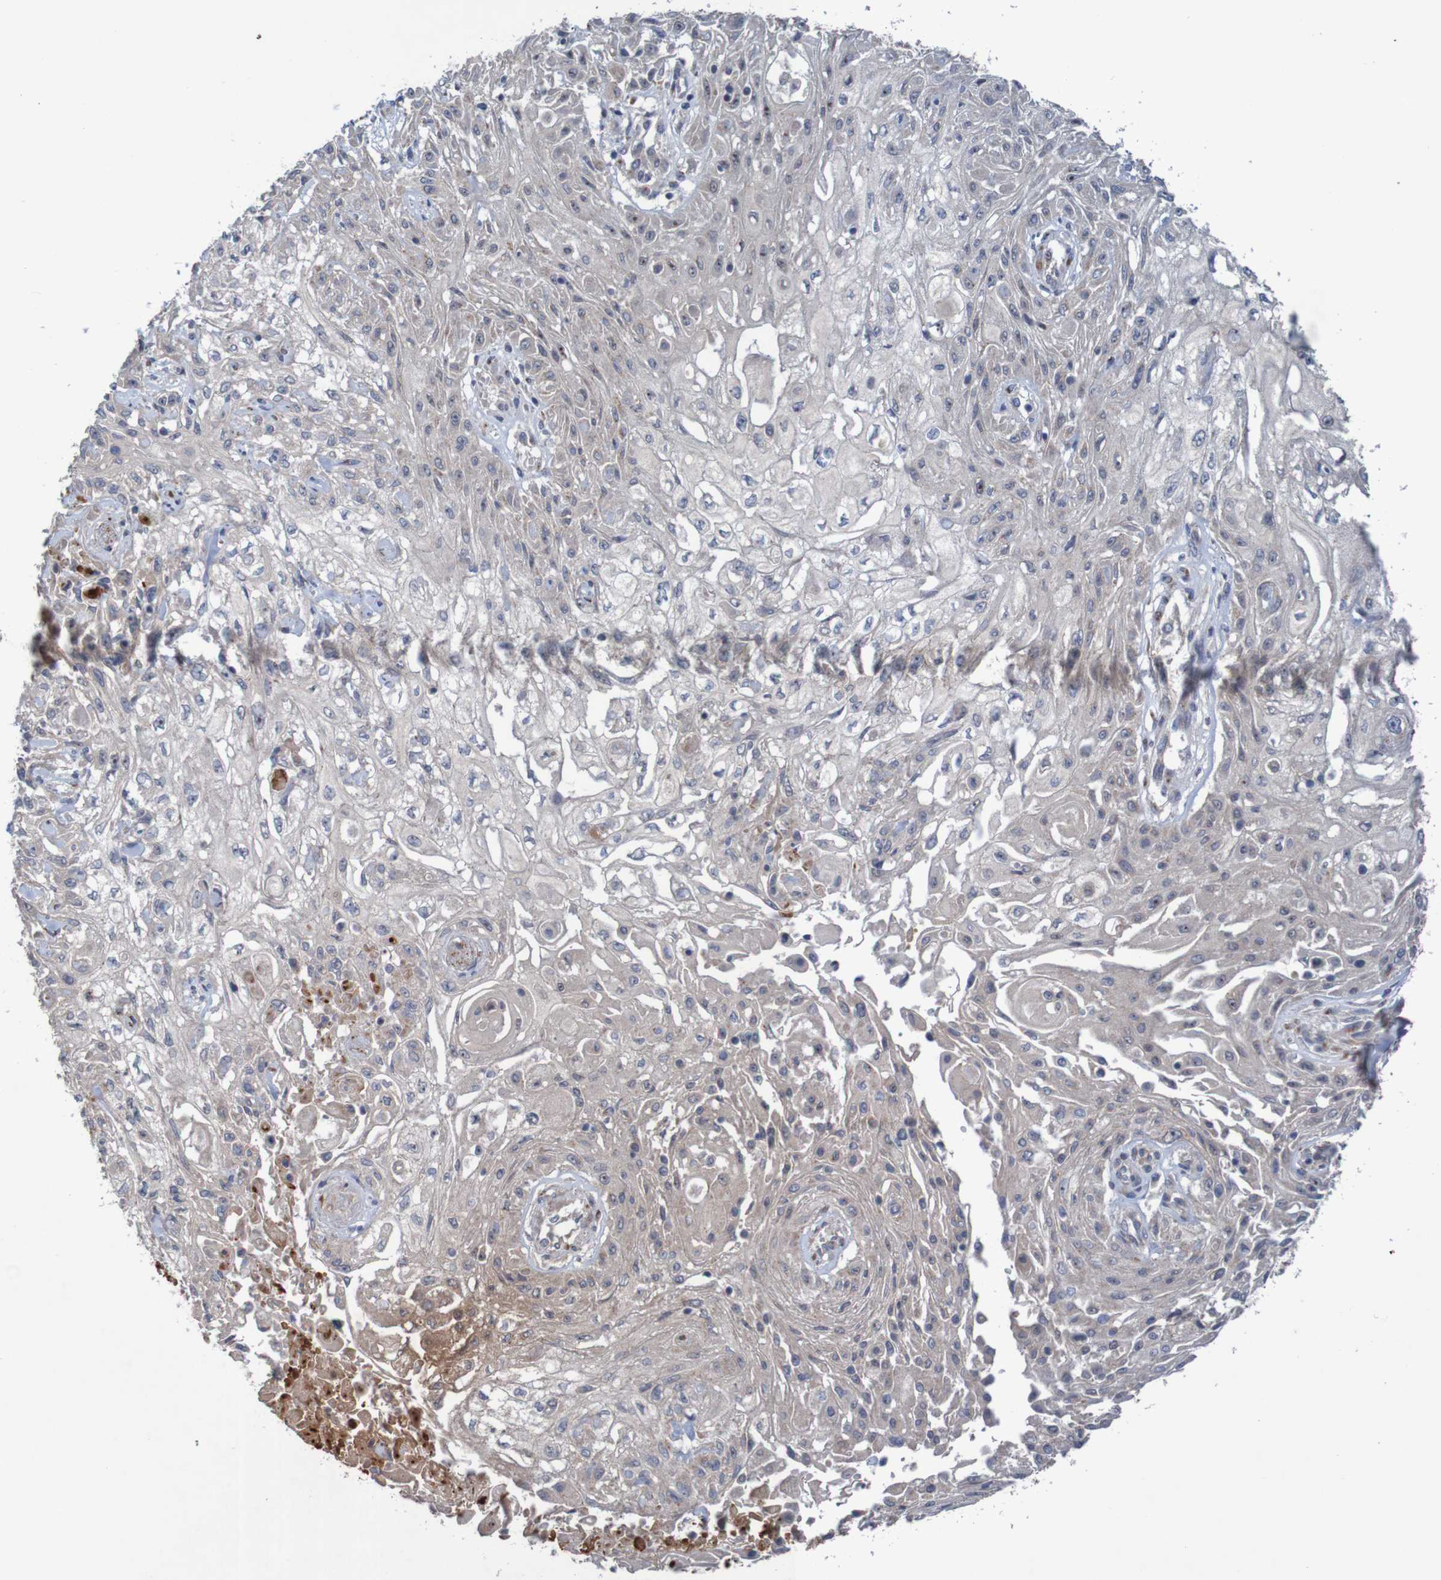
{"staining": {"intensity": "weak", "quantity": ">75%", "location": "cytoplasmic/membranous,nuclear"}, "tissue": "skin cancer", "cell_type": "Tumor cells", "image_type": "cancer", "snomed": [{"axis": "morphology", "description": "Squamous cell carcinoma, NOS"}, {"axis": "topography", "description": "Skin"}], "caption": "Immunohistochemistry micrograph of neoplastic tissue: skin cancer stained using immunohistochemistry (IHC) displays low levels of weak protein expression localized specifically in the cytoplasmic/membranous and nuclear of tumor cells, appearing as a cytoplasmic/membranous and nuclear brown color.", "gene": "ANGPT4", "patient": {"sex": "male", "age": 75}}